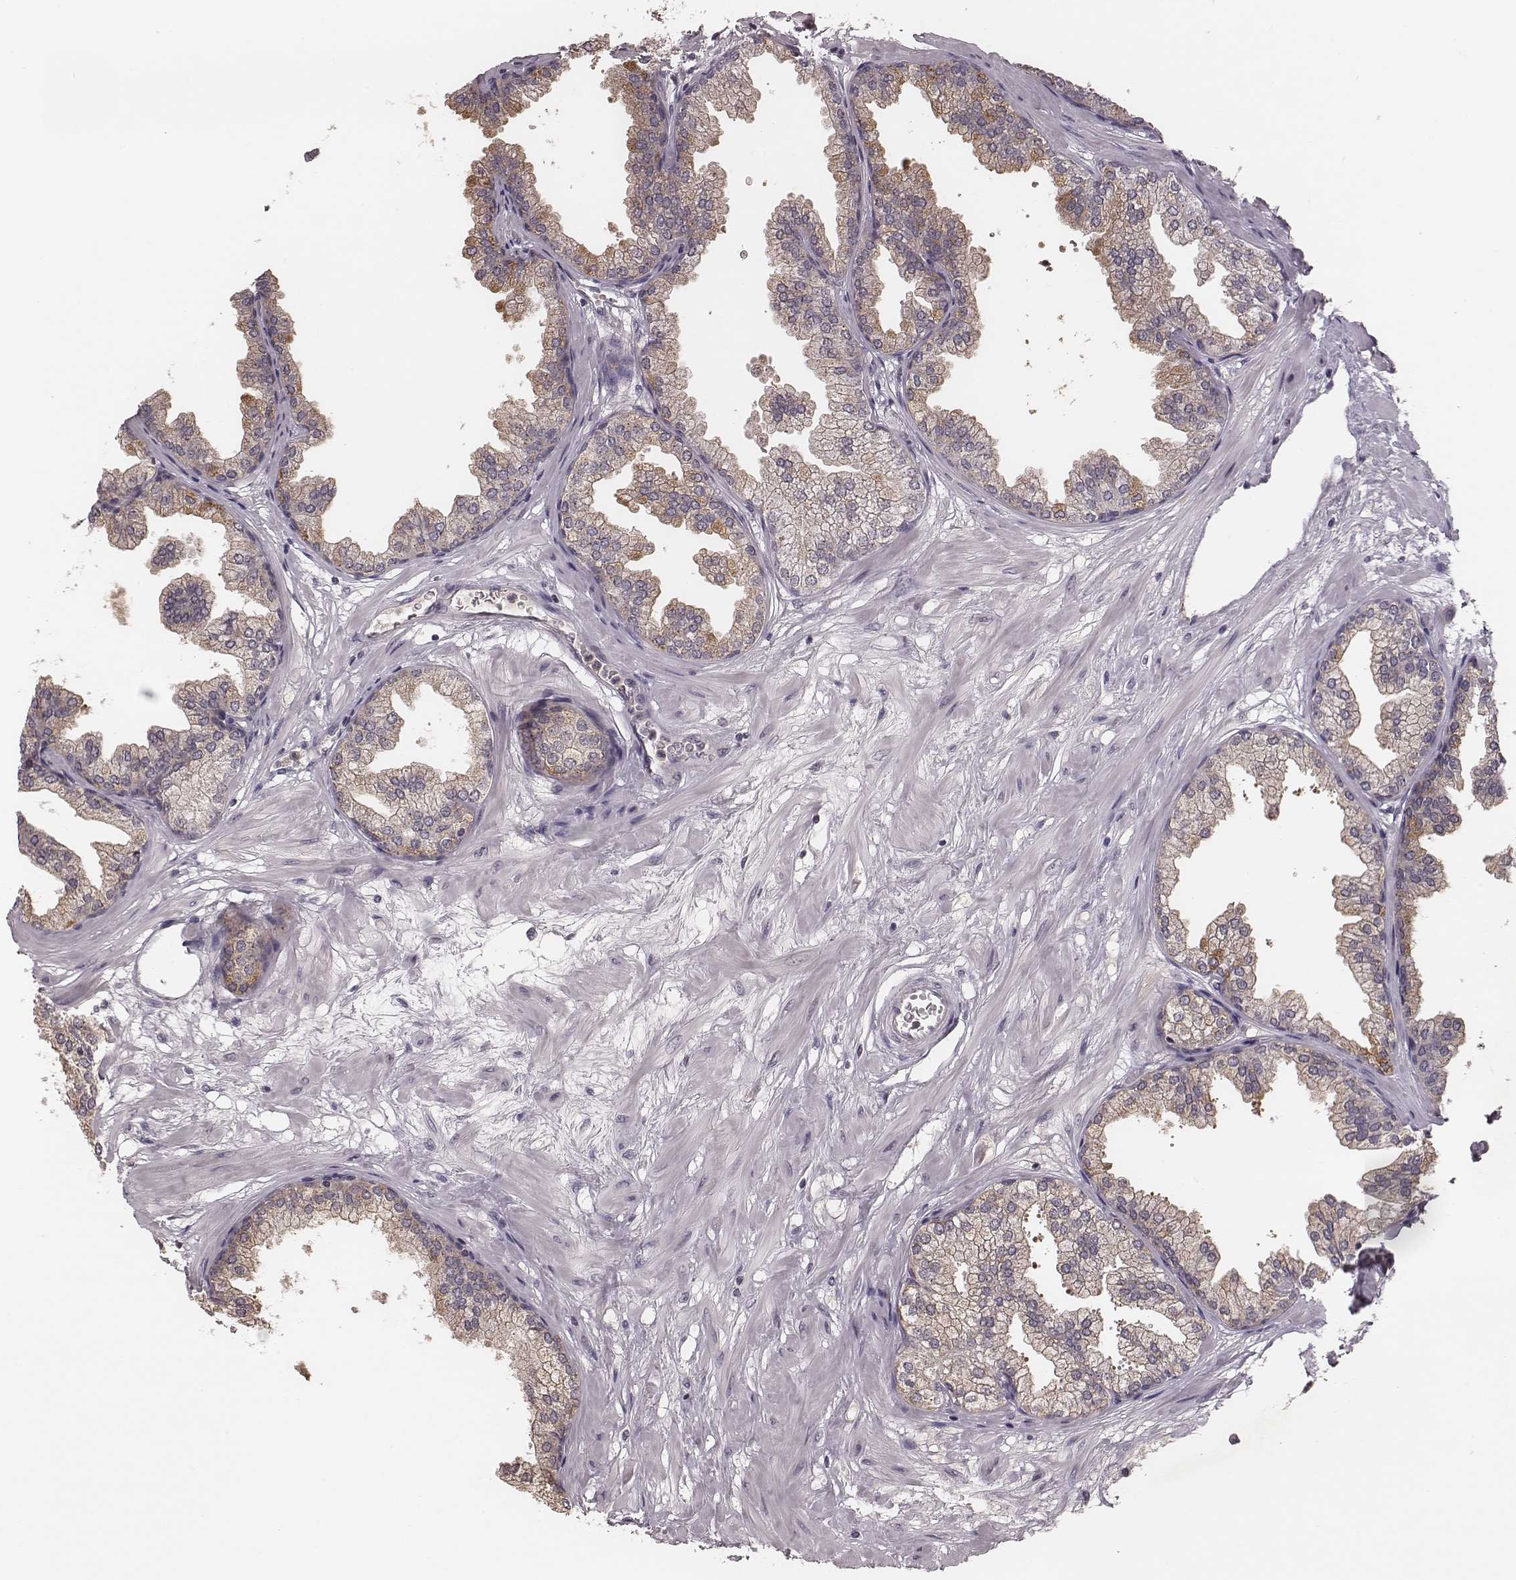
{"staining": {"intensity": "weak", "quantity": "25%-75%", "location": "cytoplasmic/membranous"}, "tissue": "prostate", "cell_type": "Glandular cells", "image_type": "normal", "snomed": [{"axis": "morphology", "description": "Normal tissue, NOS"}, {"axis": "topography", "description": "Prostate"}], "caption": "DAB immunohistochemical staining of unremarkable human prostate exhibits weak cytoplasmic/membranous protein positivity in approximately 25%-75% of glandular cells.", "gene": "P2RX5", "patient": {"sex": "male", "age": 37}}